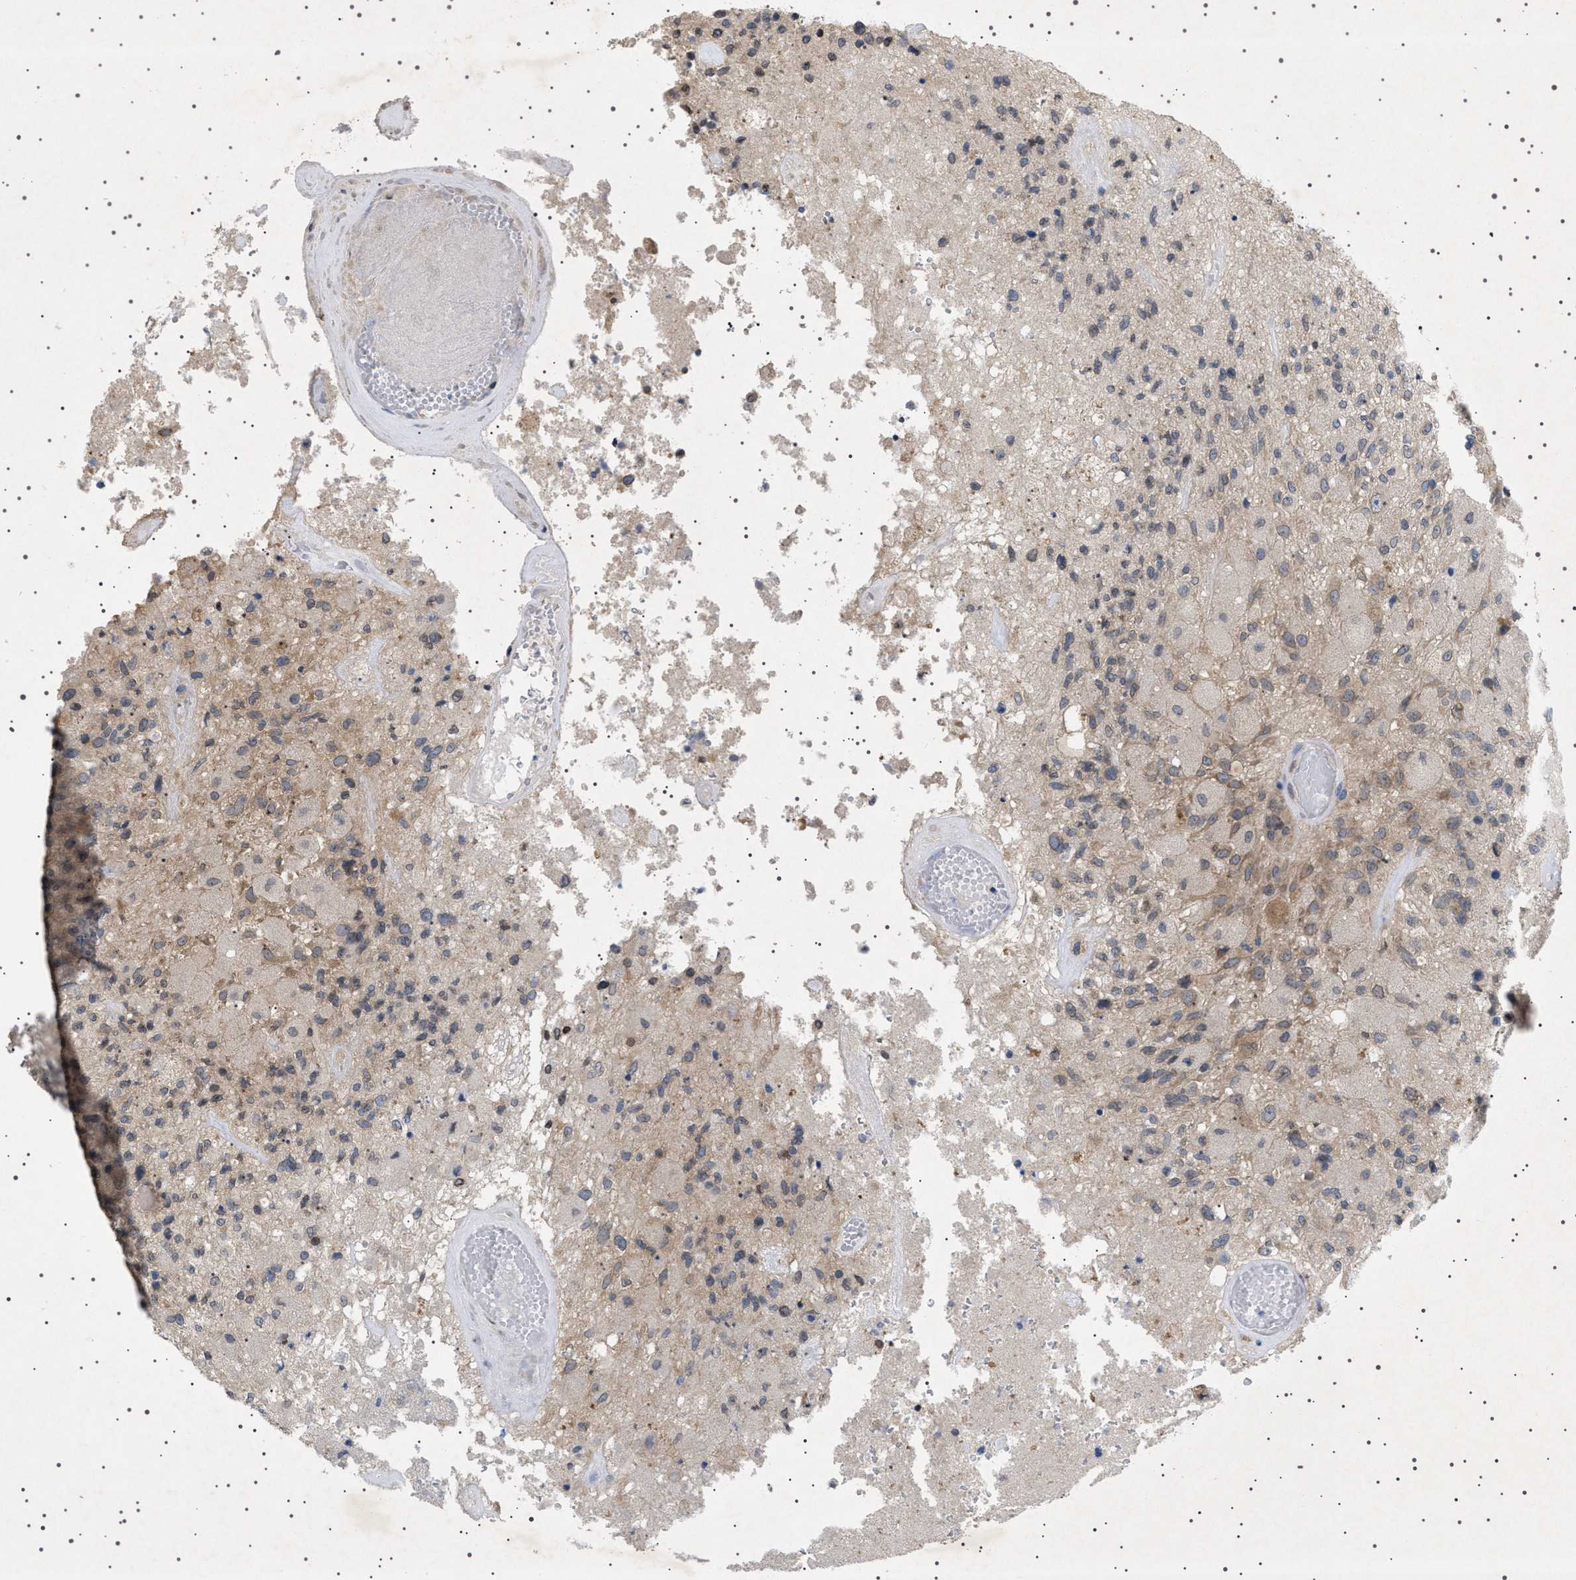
{"staining": {"intensity": "moderate", "quantity": "<25%", "location": "cytoplasmic/membranous"}, "tissue": "glioma", "cell_type": "Tumor cells", "image_type": "cancer", "snomed": [{"axis": "morphology", "description": "Normal tissue, NOS"}, {"axis": "morphology", "description": "Glioma, malignant, High grade"}, {"axis": "topography", "description": "Cerebral cortex"}], "caption": "Human glioma stained with a brown dye displays moderate cytoplasmic/membranous positive positivity in approximately <25% of tumor cells.", "gene": "NUP93", "patient": {"sex": "male", "age": 77}}